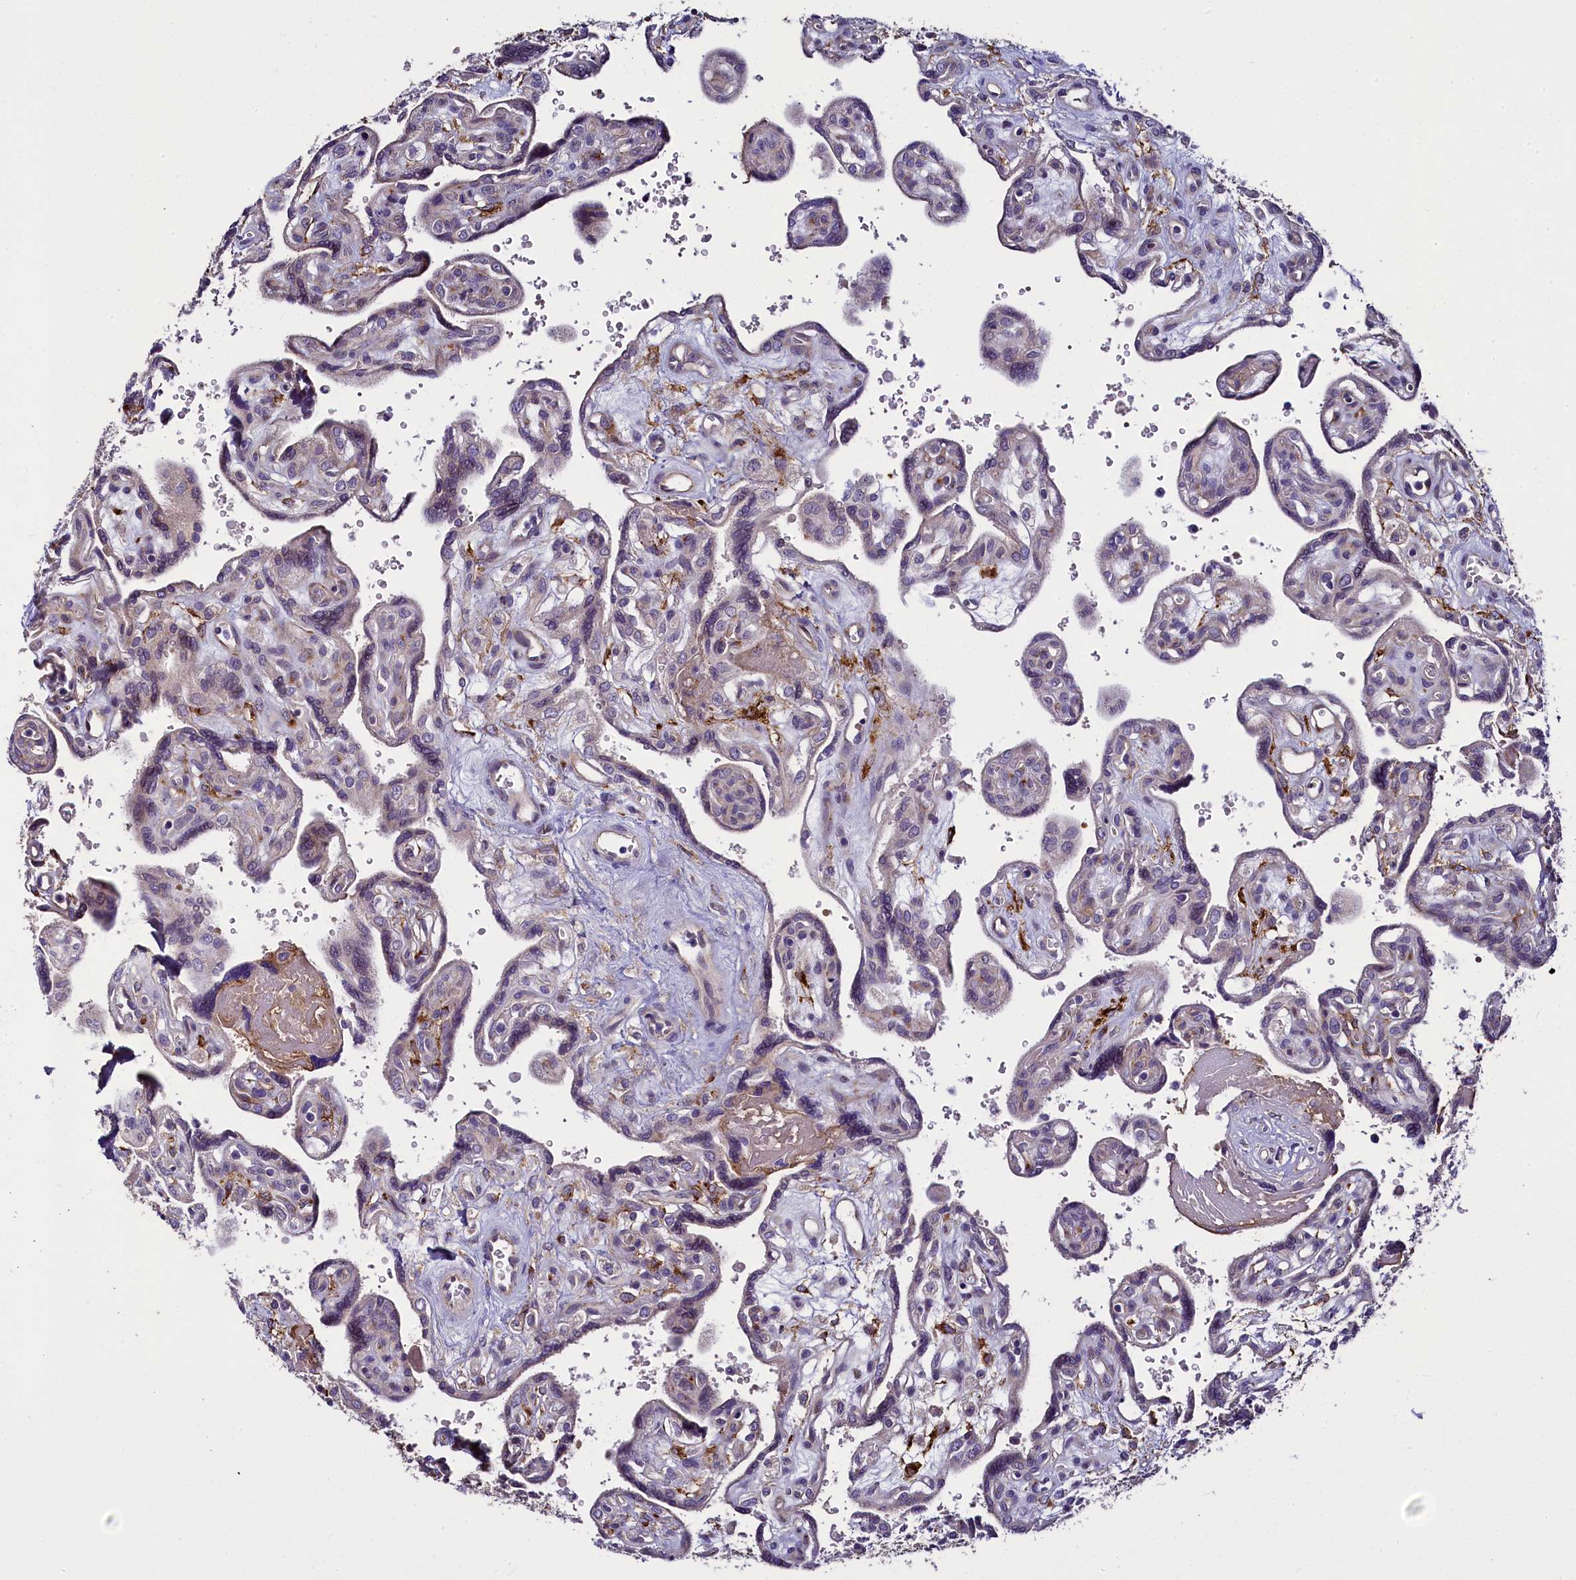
{"staining": {"intensity": "weak", "quantity": "<25%", "location": "cytoplasmic/membranous"}, "tissue": "placenta", "cell_type": "Trophoblastic cells", "image_type": "normal", "snomed": [{"axis": "morphology", "description": "Normal tissue, NOS"}, {"axis": "topography", "description": "Placenta"}], "caption": "Immunohistochemistry (IHC) of benign human placenta demonstrates no expression in trophoblastic cells.", "gene": "MRC2", "patient": {"sex": "female", "age": 39}}